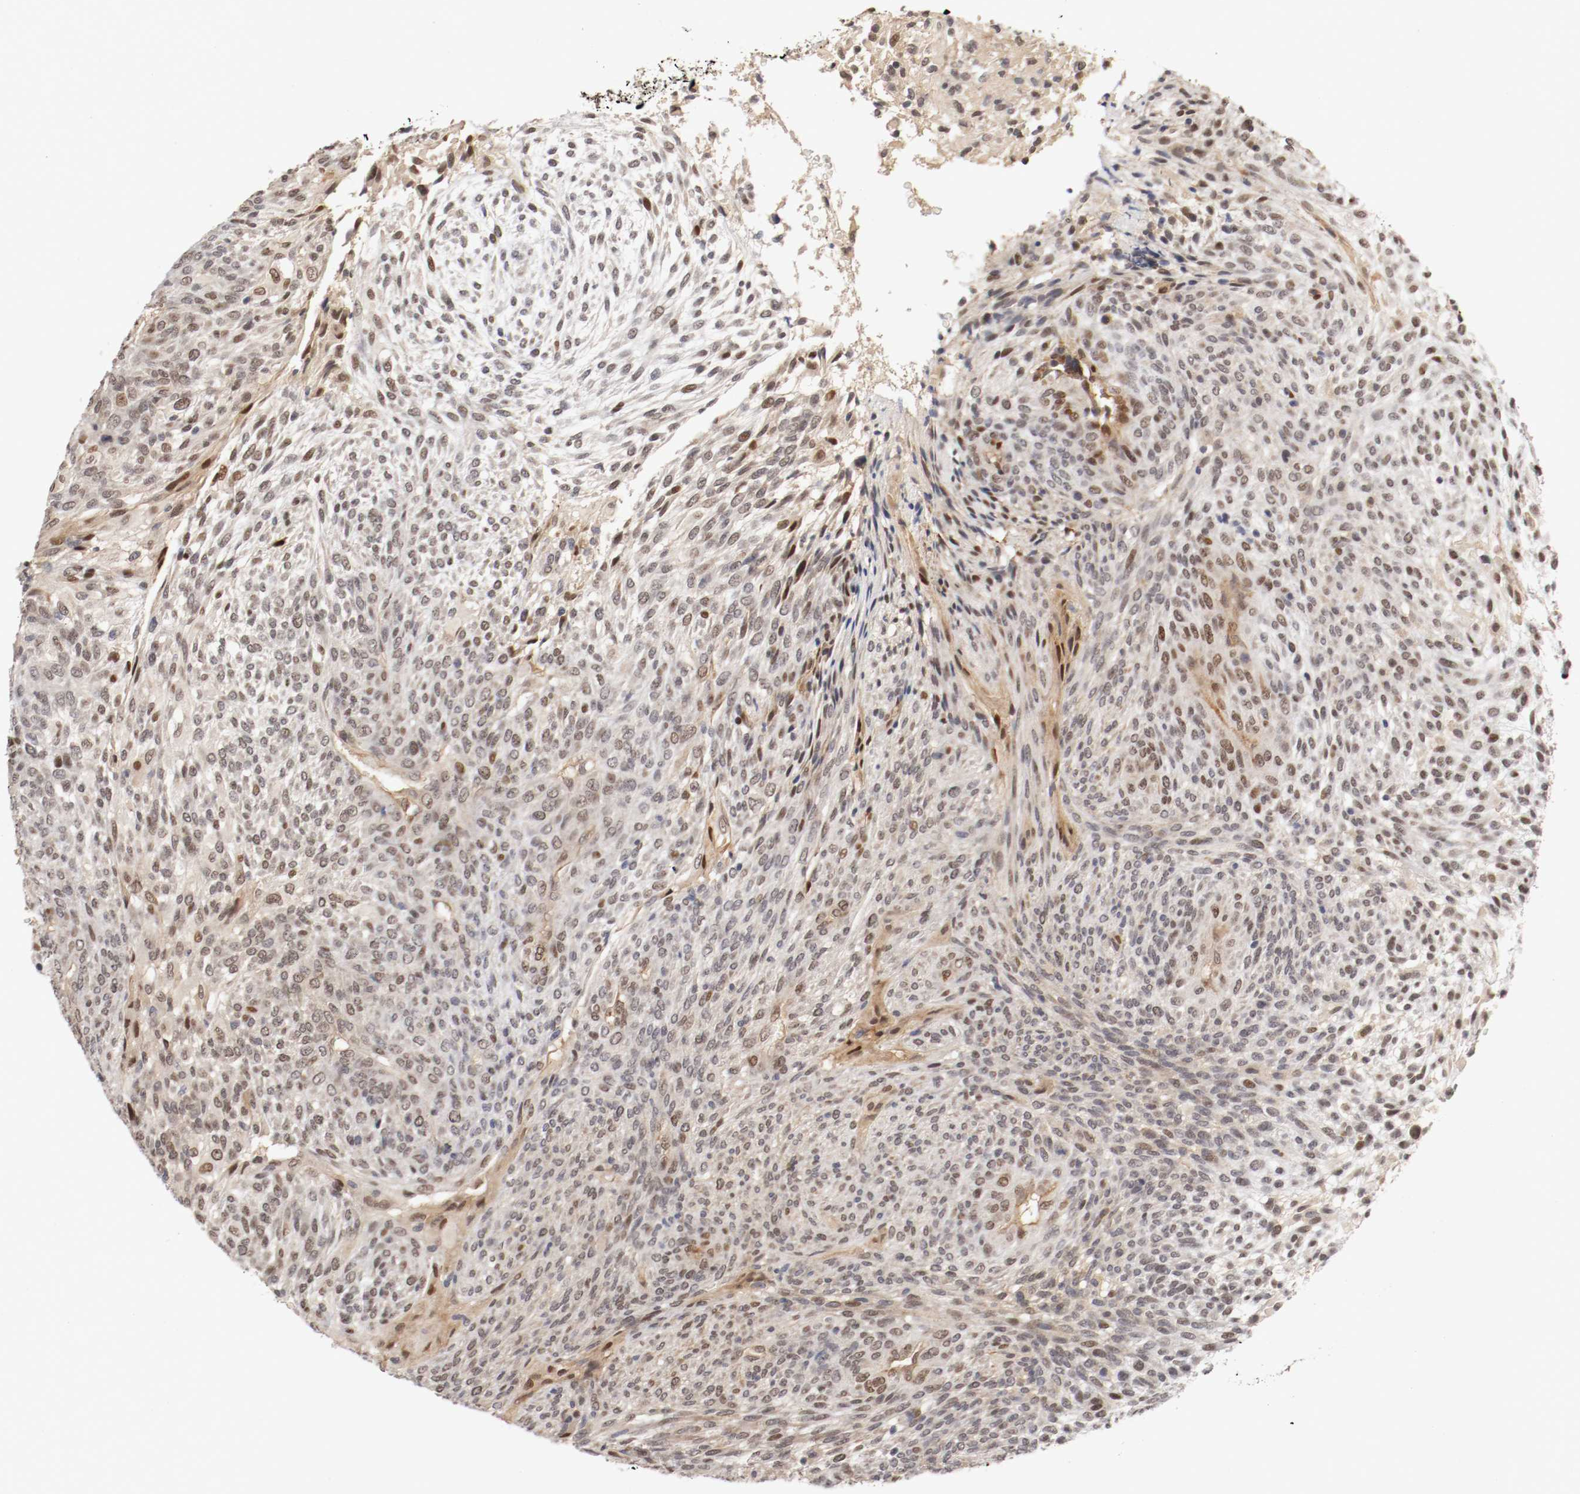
{"staining": {"intensity": "weak", "quantity": "25%-75%", "location": "nuclear"}, "tissue": "glioma", "cell_type": "Tumor cells", "image_type": "cancer", "snomed": [{"axis": "morphology", "description": "Glioma, malignant, High grade"}, {"axis": "topography", "description": "Cerebral cortex"}], "caption": "A low amount of weak nuclear positivity is present in about 25%-75% of tumor cells in malignant high-grade glioma tissue.", "gene": "DNMT3B", "patient": {"sex": "female", "age": 55}}